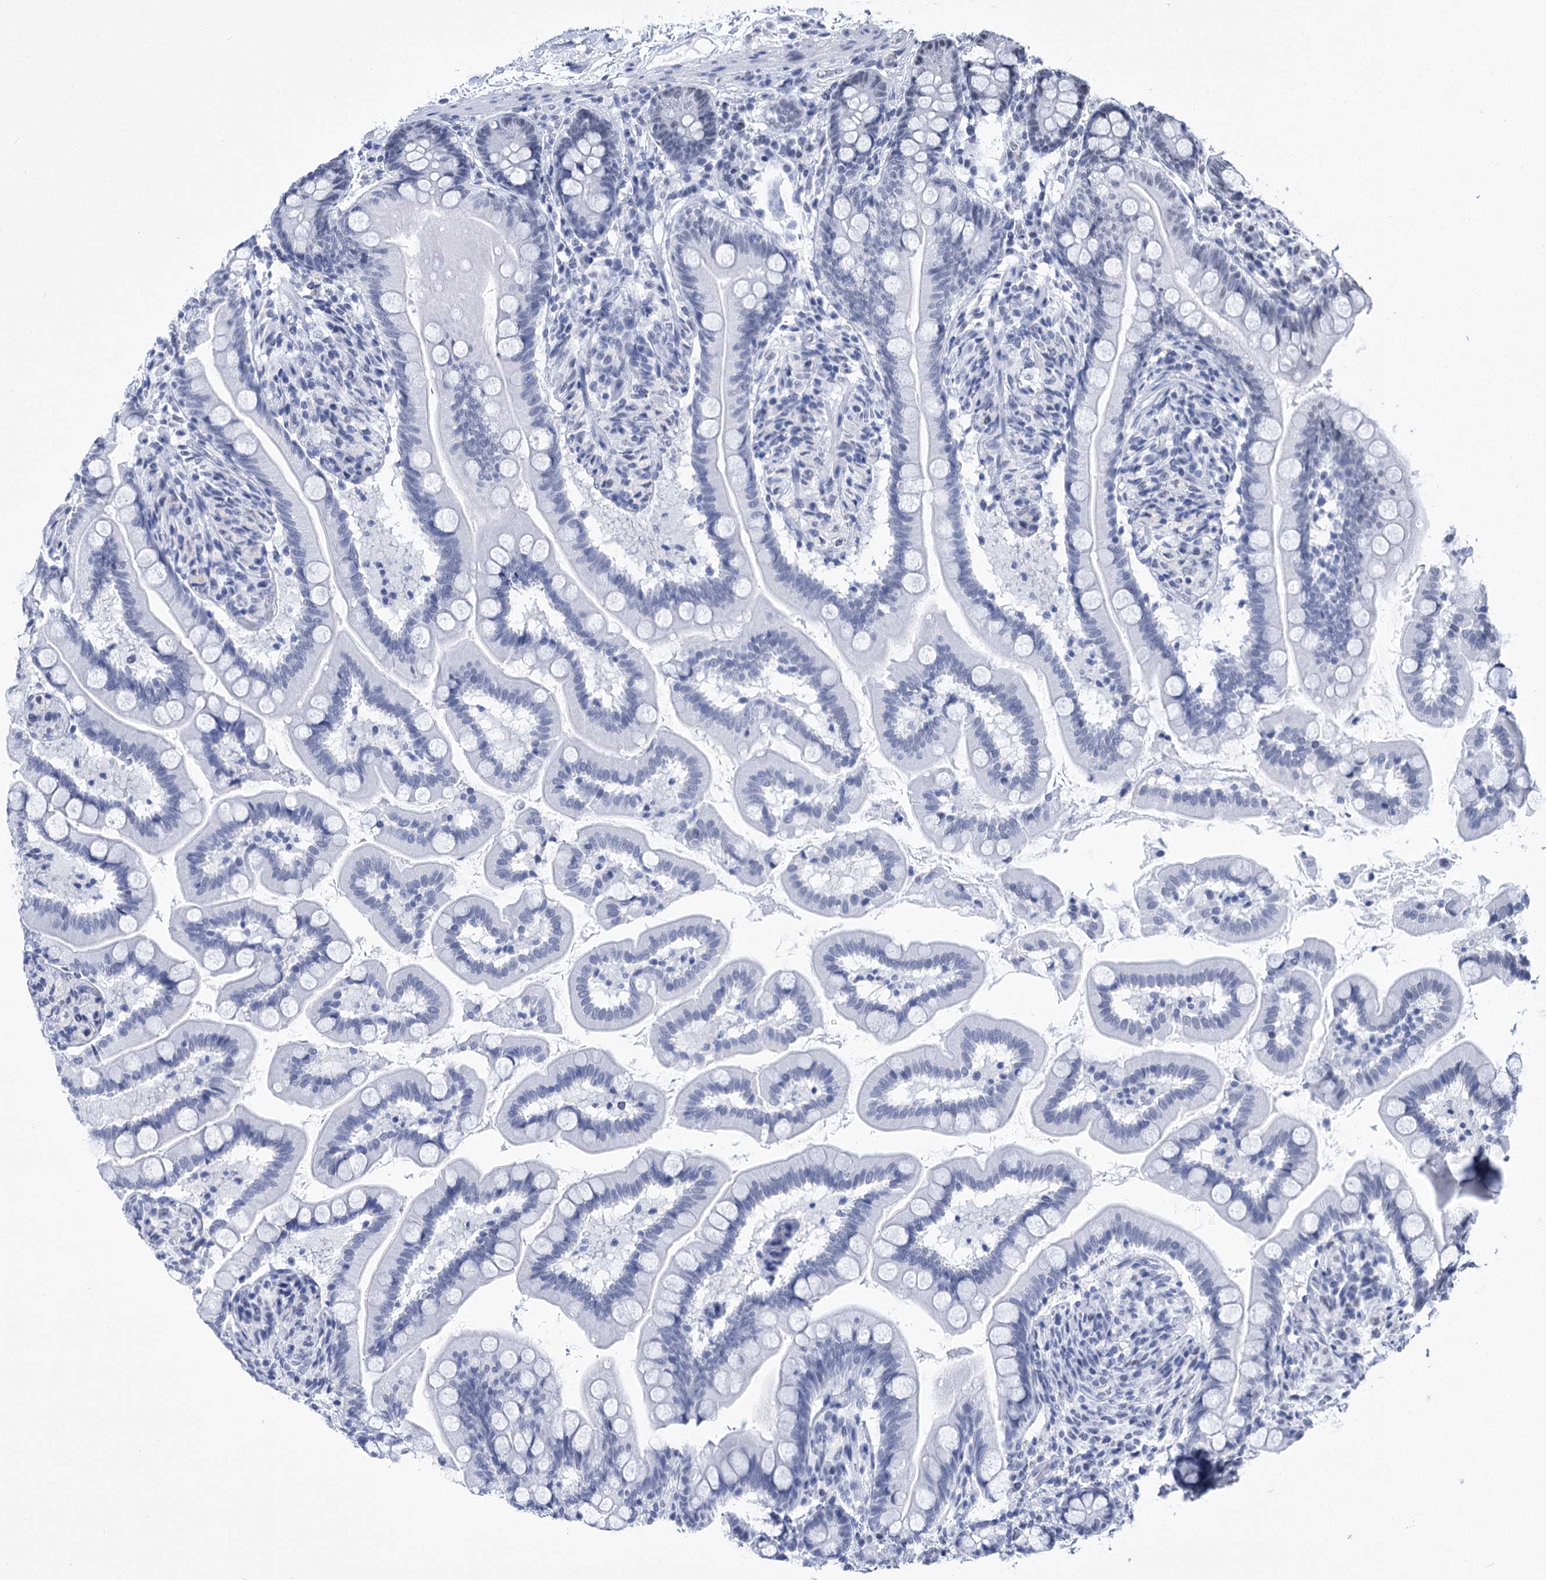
{"staining": {"intensity": "negative", "quantity": "none", "location": "none"}, "tissue": "small intestine", "cell_type": "Glandular cells", "image_type": "normal", "snomed": [{"axis": "morphology", "description": "Normal tissue, NOS"}, {"axis": "topography", "description": "Small intestine"}], "caption": "Immunohistochemistry (IHC) photomicrograph of normal small intestine stained for a protein (brown), which exhibits no expression in glandular cells. (Brightfield microscopy of DAB (3,3'-diaminobenzidine) immunohistochemistry at high magnification).", "gene": "POU4F3", "patient": {"sex": "female", "age": 64}}